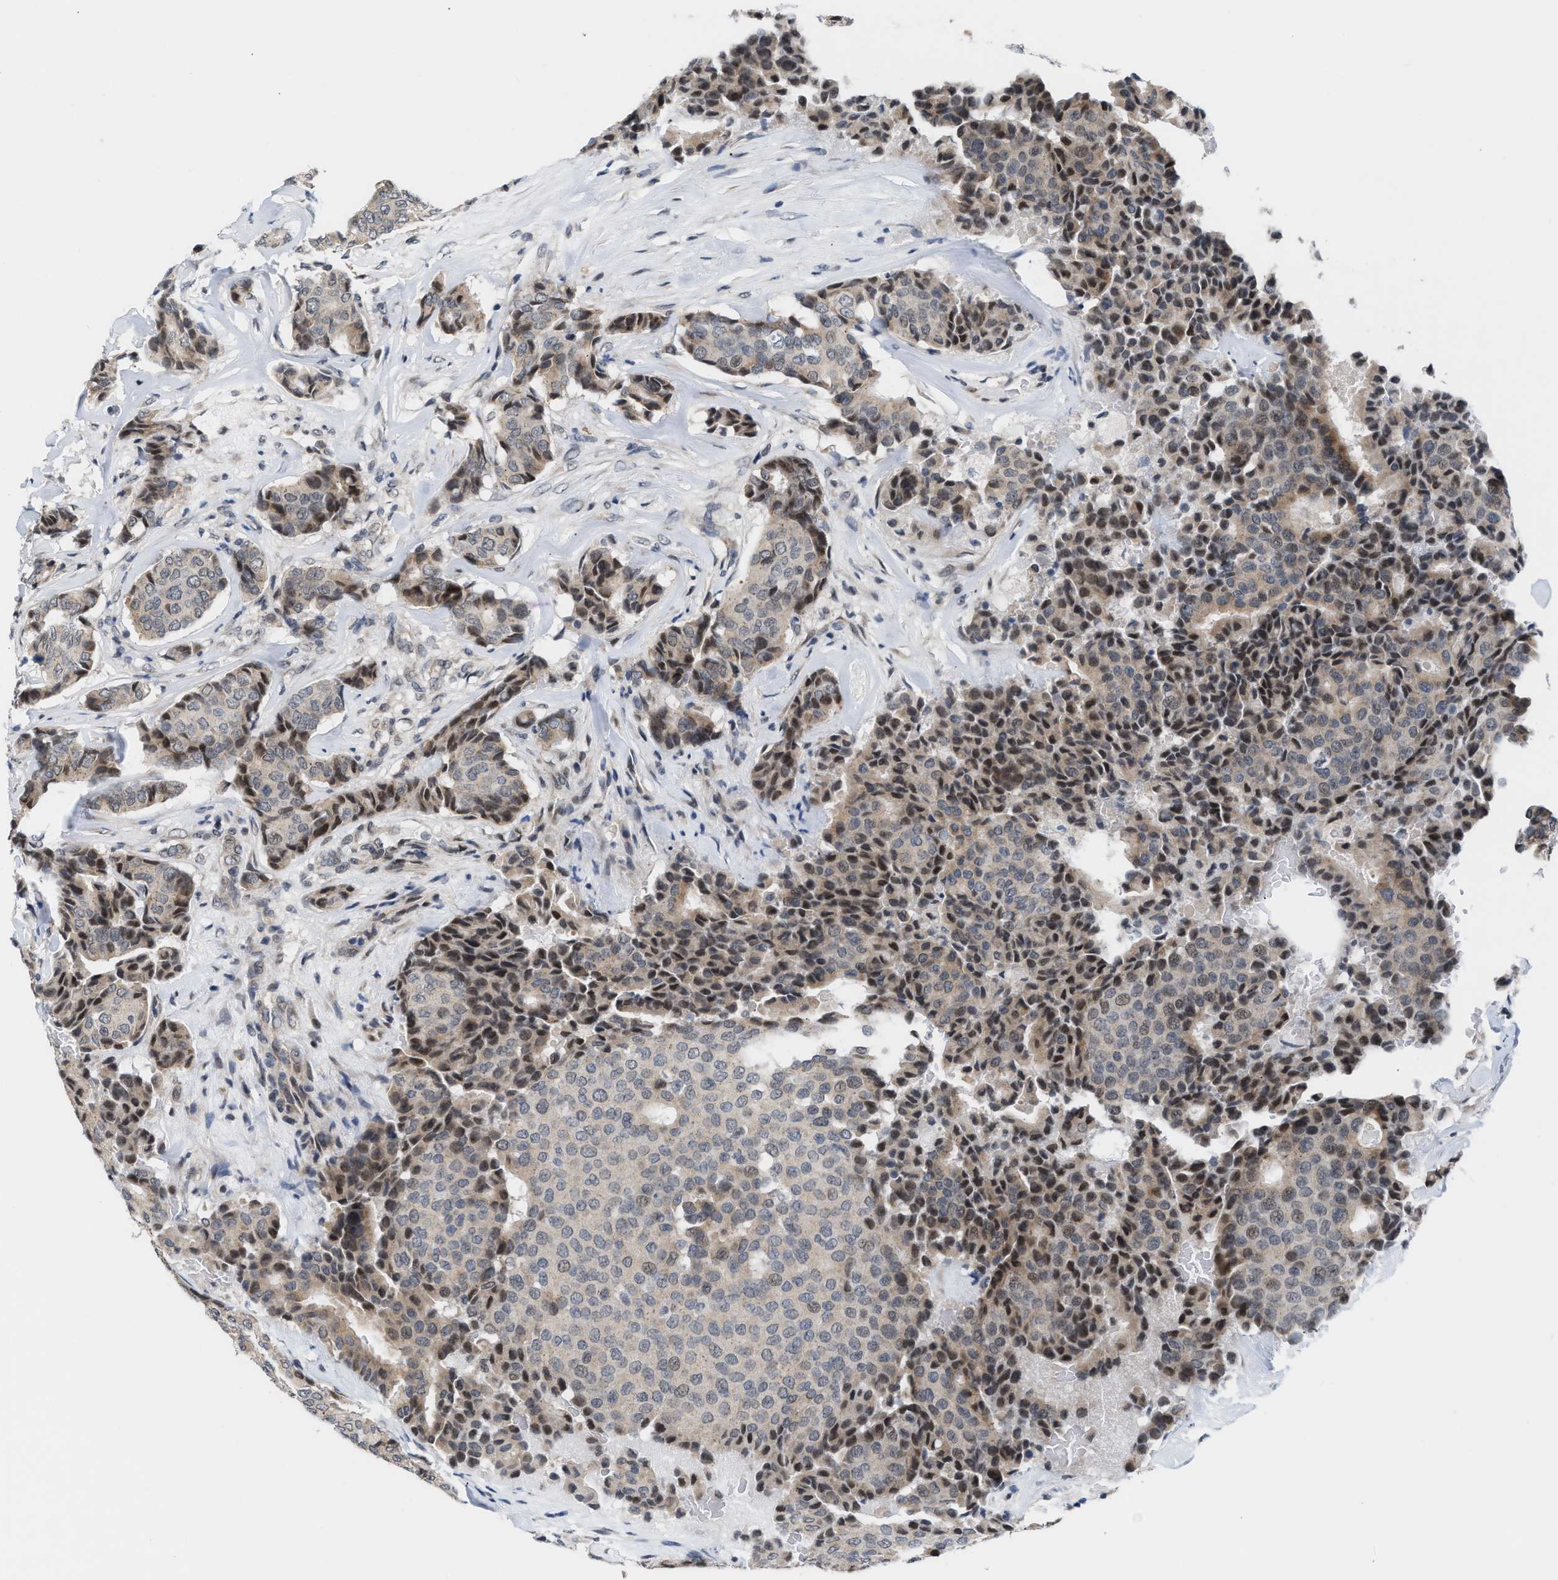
{"staining": {"intensity": "weak", "quantity": "25%-75%", "location": "cytoplasmic/membranous,nuclear"}, "tissue": "breast cancer", "cell_type": "Tumor cells", "image_type": "cancer", "snomed": [{"axis": "morphology", "description": "Duct carcinoma"}, {"axis": "topography", "description": "Breast"}], "caption": "Immunohistochemistry (IHC) of human breast cancer reveals low levels of weak cytoplasmic/membranous and nuclear positivity in approximately 25%-75% of tumor cells. Using DAB (brown) and hematoxylin (blue) stains, captured at high magnification using brightfield microscopy.", "gene": "TXNRD3", "patient": {"sex": "female", "age": 75}}